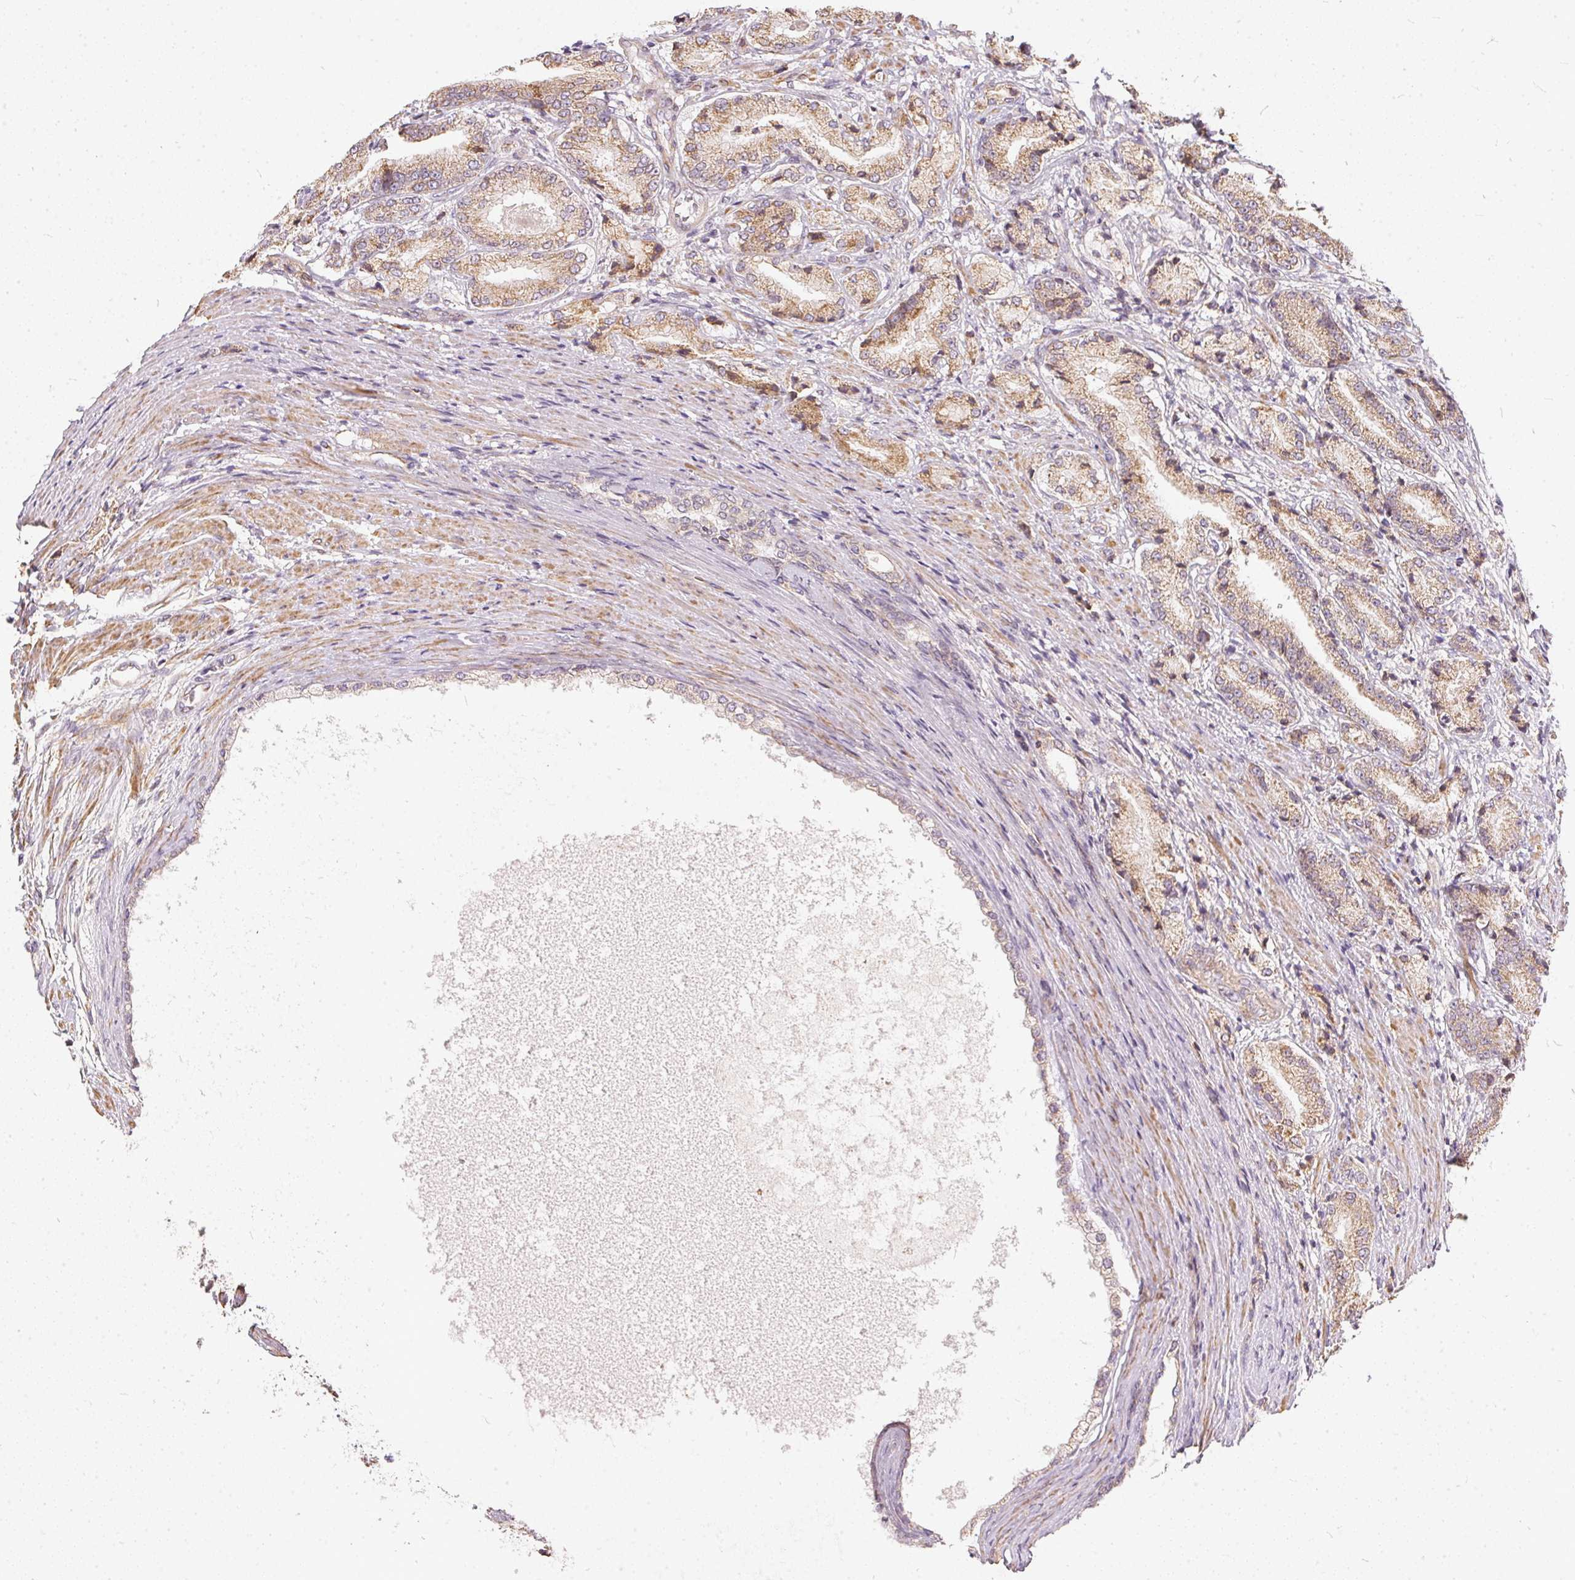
{"staining": {"intensity": "weak", "quantity": "25%-75%", "location": "cytoplasmic/membranous"}, "tissue": "prostate cancer", "cell_type": "Tumor cells", "image_type": "cancer", "snomed": [{"axis": "morphology", "description": "Adenocarcinoma, High grade"}, {"axis": "topography", "description": "Prostate and seminal vesicle, NOS"}], "caption": "Immunohistochemical staining of human adenocarcinoma (high-grade) (prostate) displays low levels of weak cytoplasmic/membranous positivity in approximately 25%-75% of tumor cells.", "gene": "VWA5B2", "patient": {"sex": "male", "age": 61}}